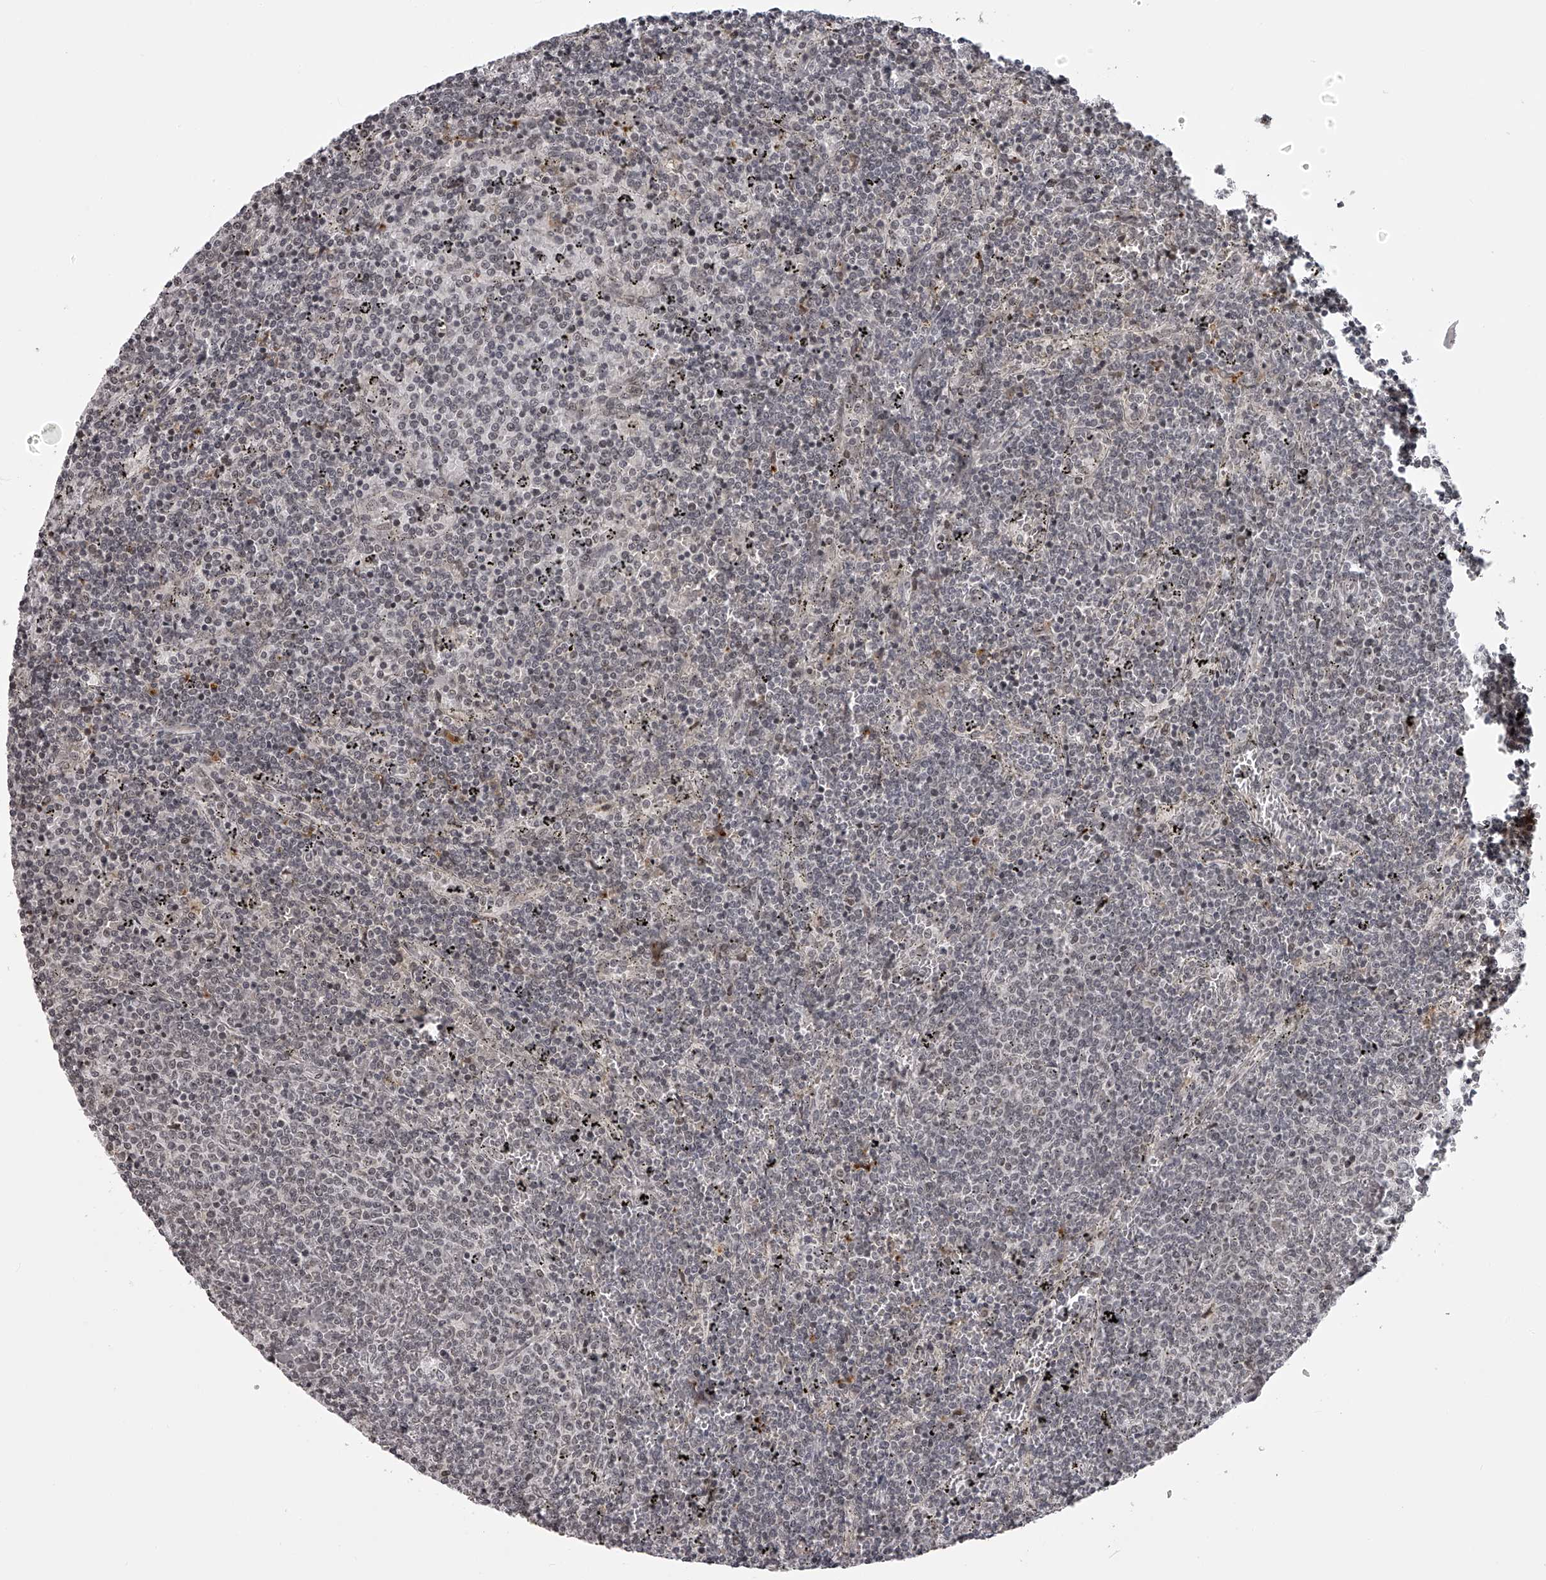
{"staining": {"intensity": "negative", "quantity": "none", "location": "none"}, "tissue": "lymphoma", "cell_type": "Tumor cells", "image_type": "cancer", "snomed": [{"axis": "morphology", "description": "Malignant lymphoma, non-Hodgkin's type, Low grade"}, {"axis": "topography", "description": "Spleen"}], "caption": "The histopathology image demonstrates no significant positivity in tumor cells of malignant lymphoma, non-Hodgkin's type (low-grade).", "gene": "ODF2L", "patient": {"sex": "female", "age": 50}}